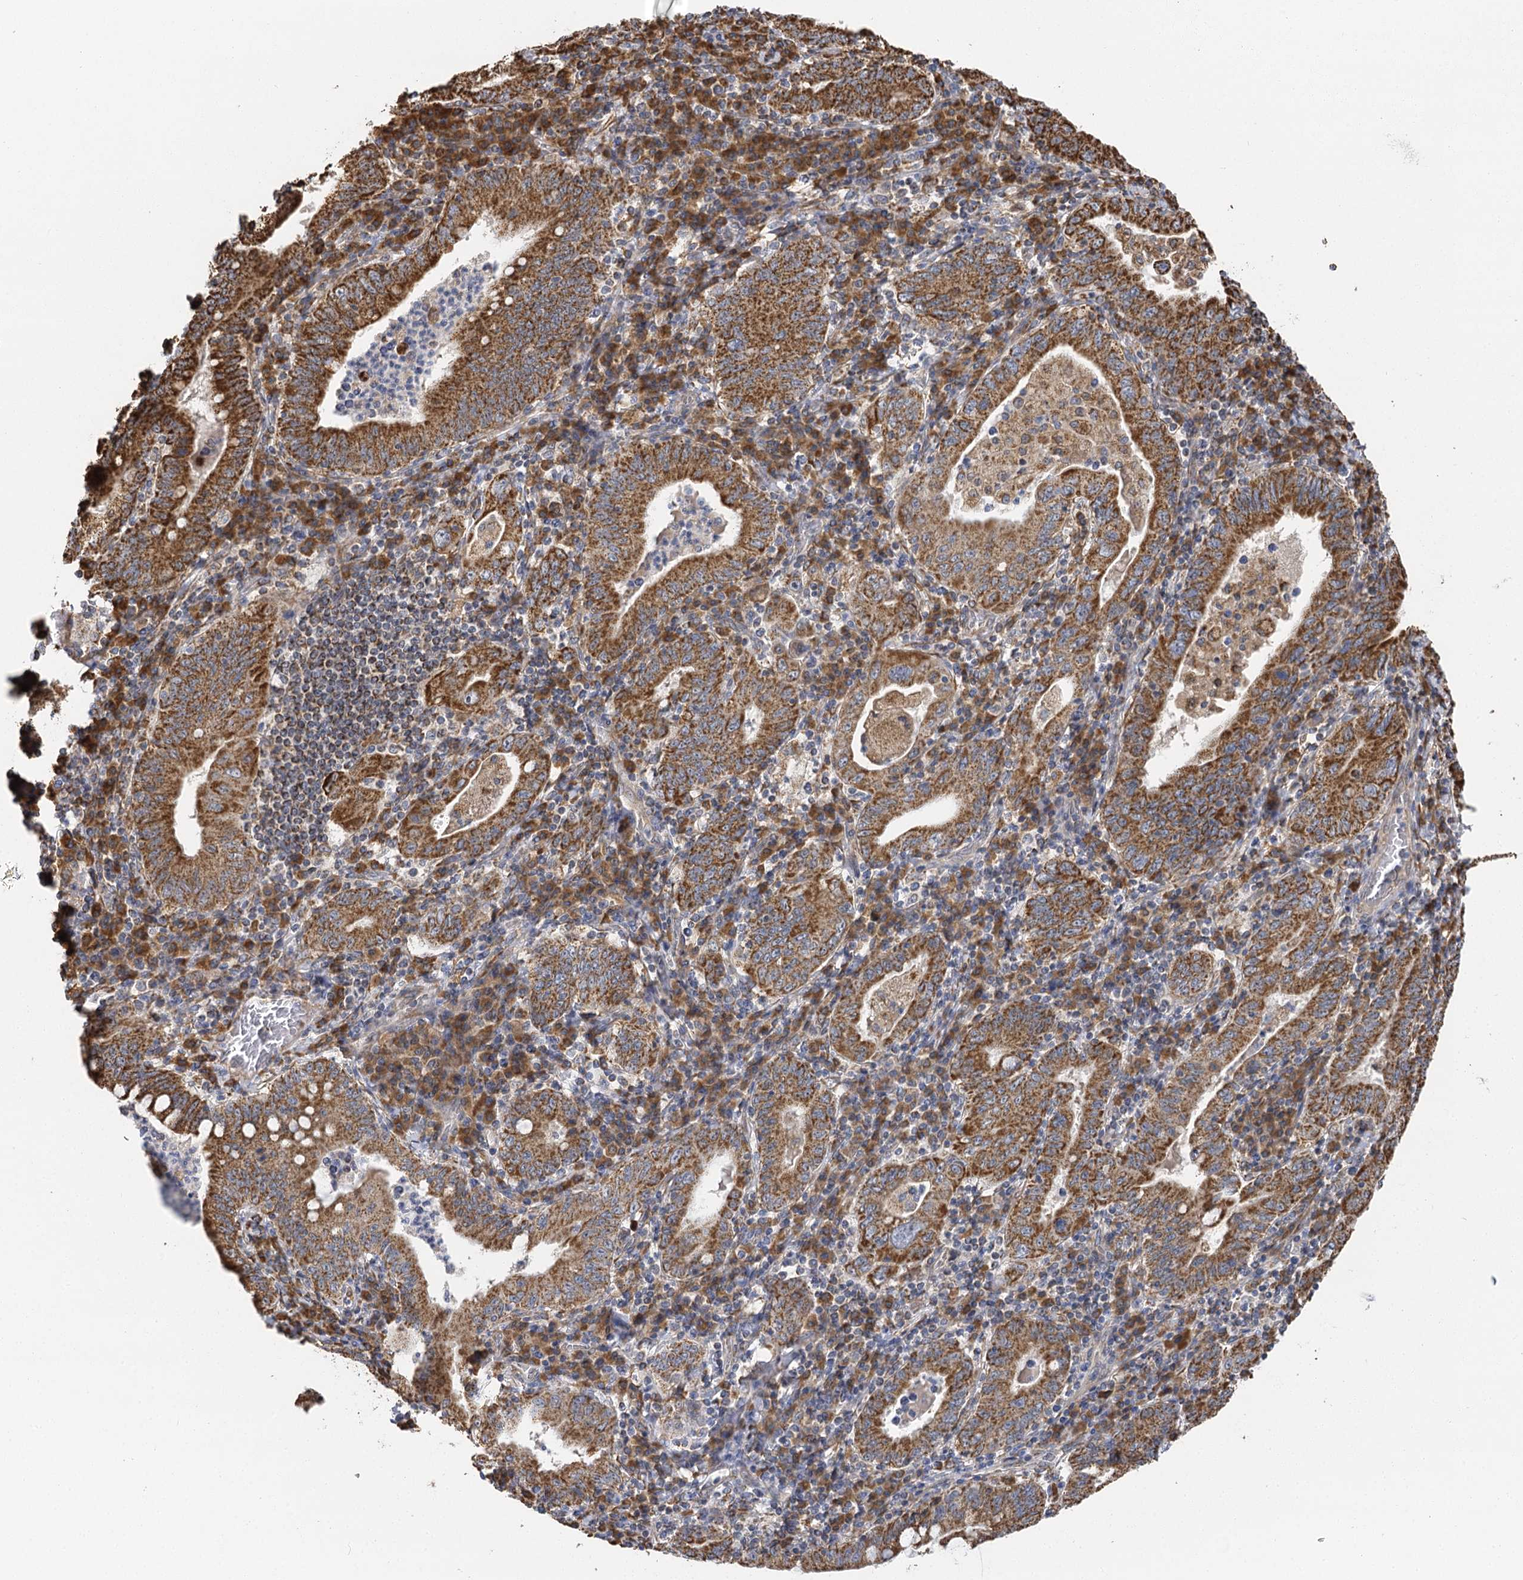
{"staining": {"intensity": "moderate", "quantity": ">75%", "location": "cytoplasmic/membranous"}, "tissue": "stomach cancer", "cell_type": "Tumor cells", "image_type": "cancer", "snomed": [{"axis": "morphology", "description": "Normal tissue, NOS"}, {"axis": "morphology", "description": "Adenocarcinoma, NOS"}, {"axis": "topography", "description": "Esophagus"}, {"axis": "topography", "description": "Stomach, upper"}, {"axis": "topography", "description": "Peripheral nerve tissue"}], "caption": "High-power microscopy captured an immunohistochemistry (IHC) histopathology image of stomach adenocarcinoma, revealing moderate cytoplasmic/membranous expression in about >75% of tumor cells.", "gene": "IL11RA", "patient": {"sex": "male", "age": 62}}